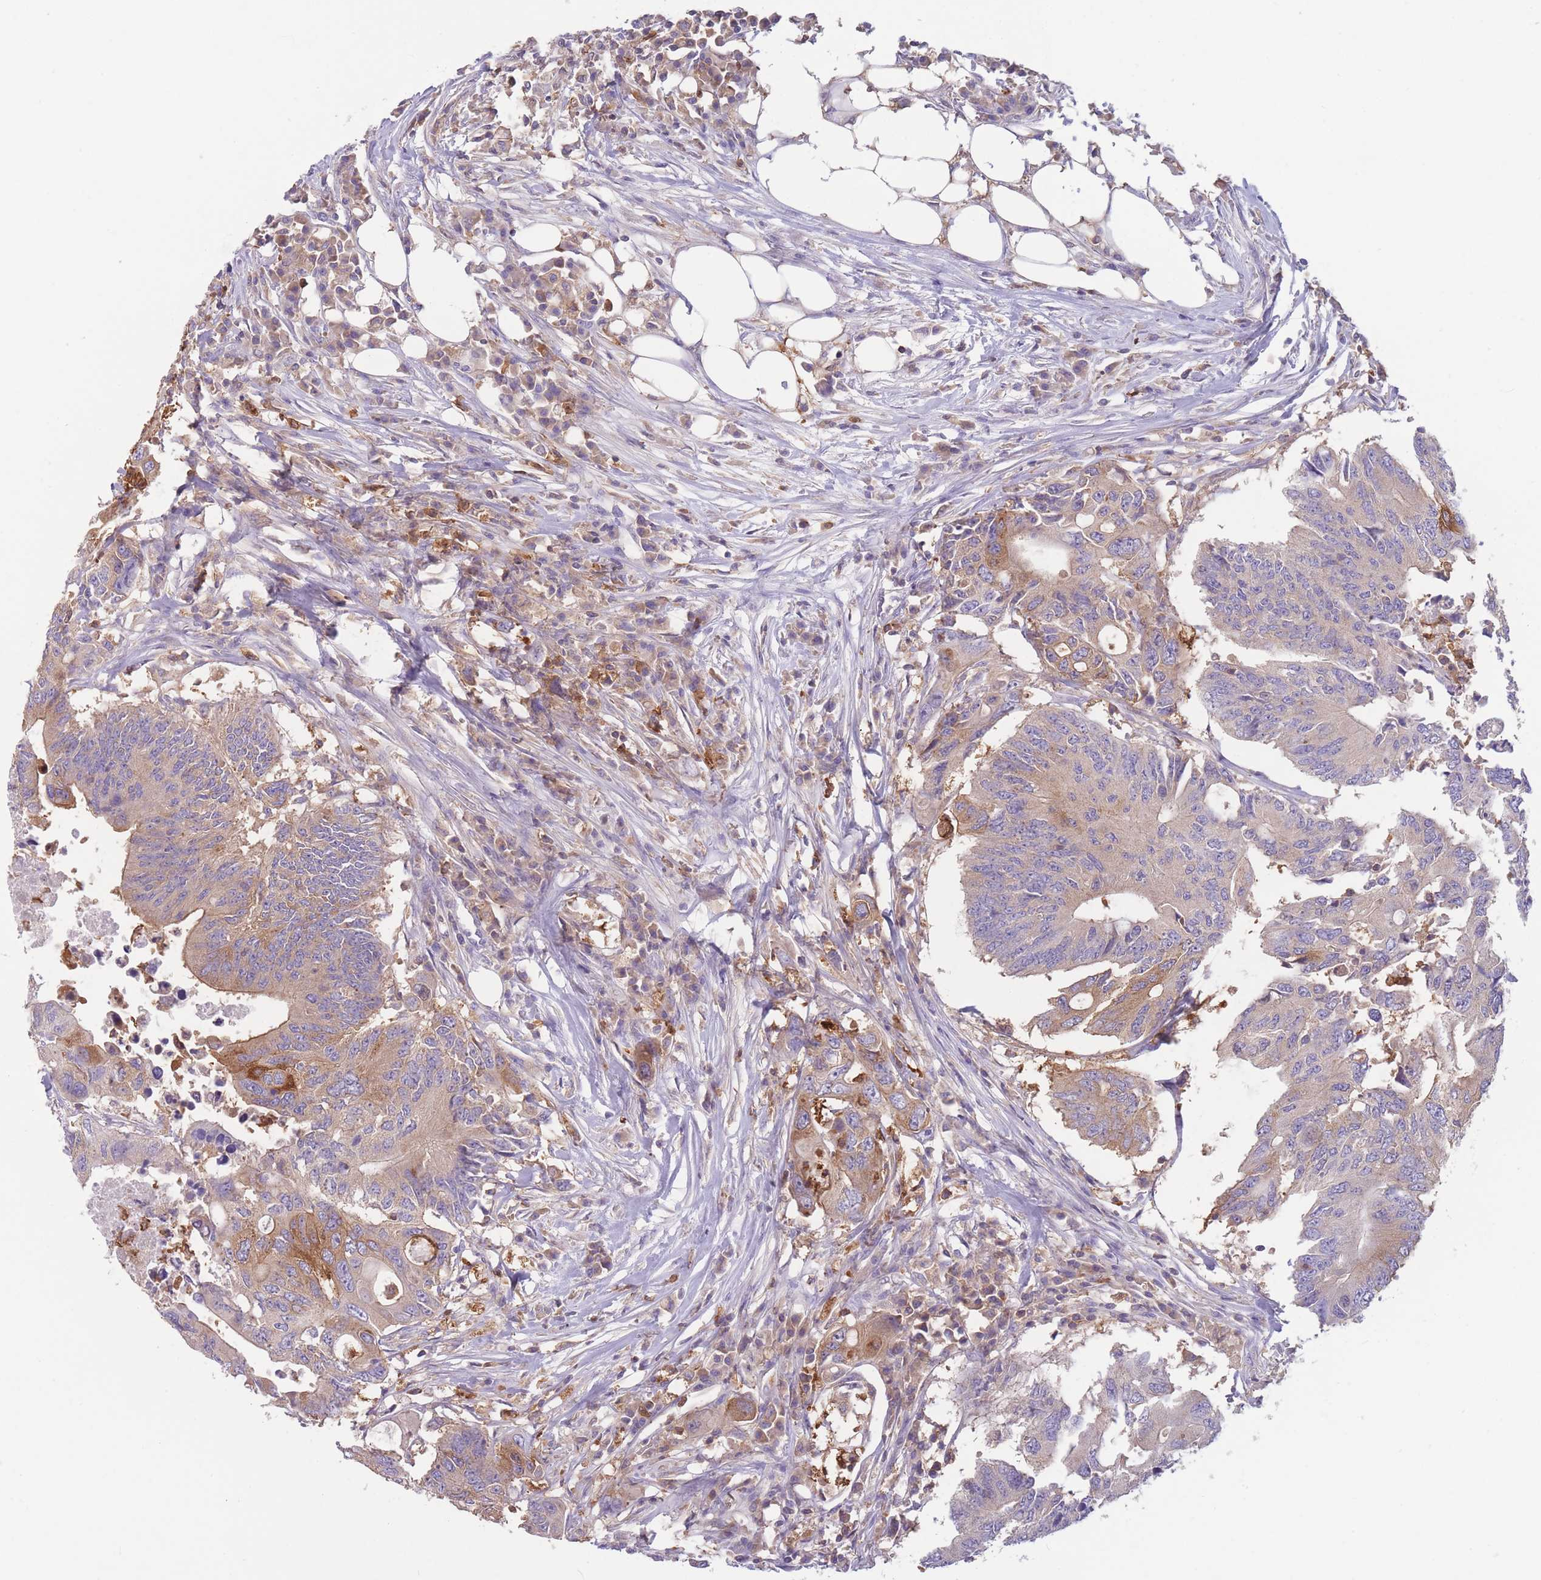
{"staining": {"intensity": "moderate", "quantity": "<25%", "location": "cytoplasmic/membranous"}, "tissue": "colorectal cancer", "cell_type": "Tumor cells", "image_type": "cancer", "snomed": [{"axis": "morphology", "description": "Adenocarcinoma, NOS"}, {"axis": "topography", "description": "Colon"}], "caption": "Colorectal cancer (adenocarcinoma) stained for a protein (brown) displays moderate cytoplasmic/membranous positive expression in approximately <25% of tumor cells.", "gene": "ST3GAL4", "patient": {"sex": "male", "age": 71}}